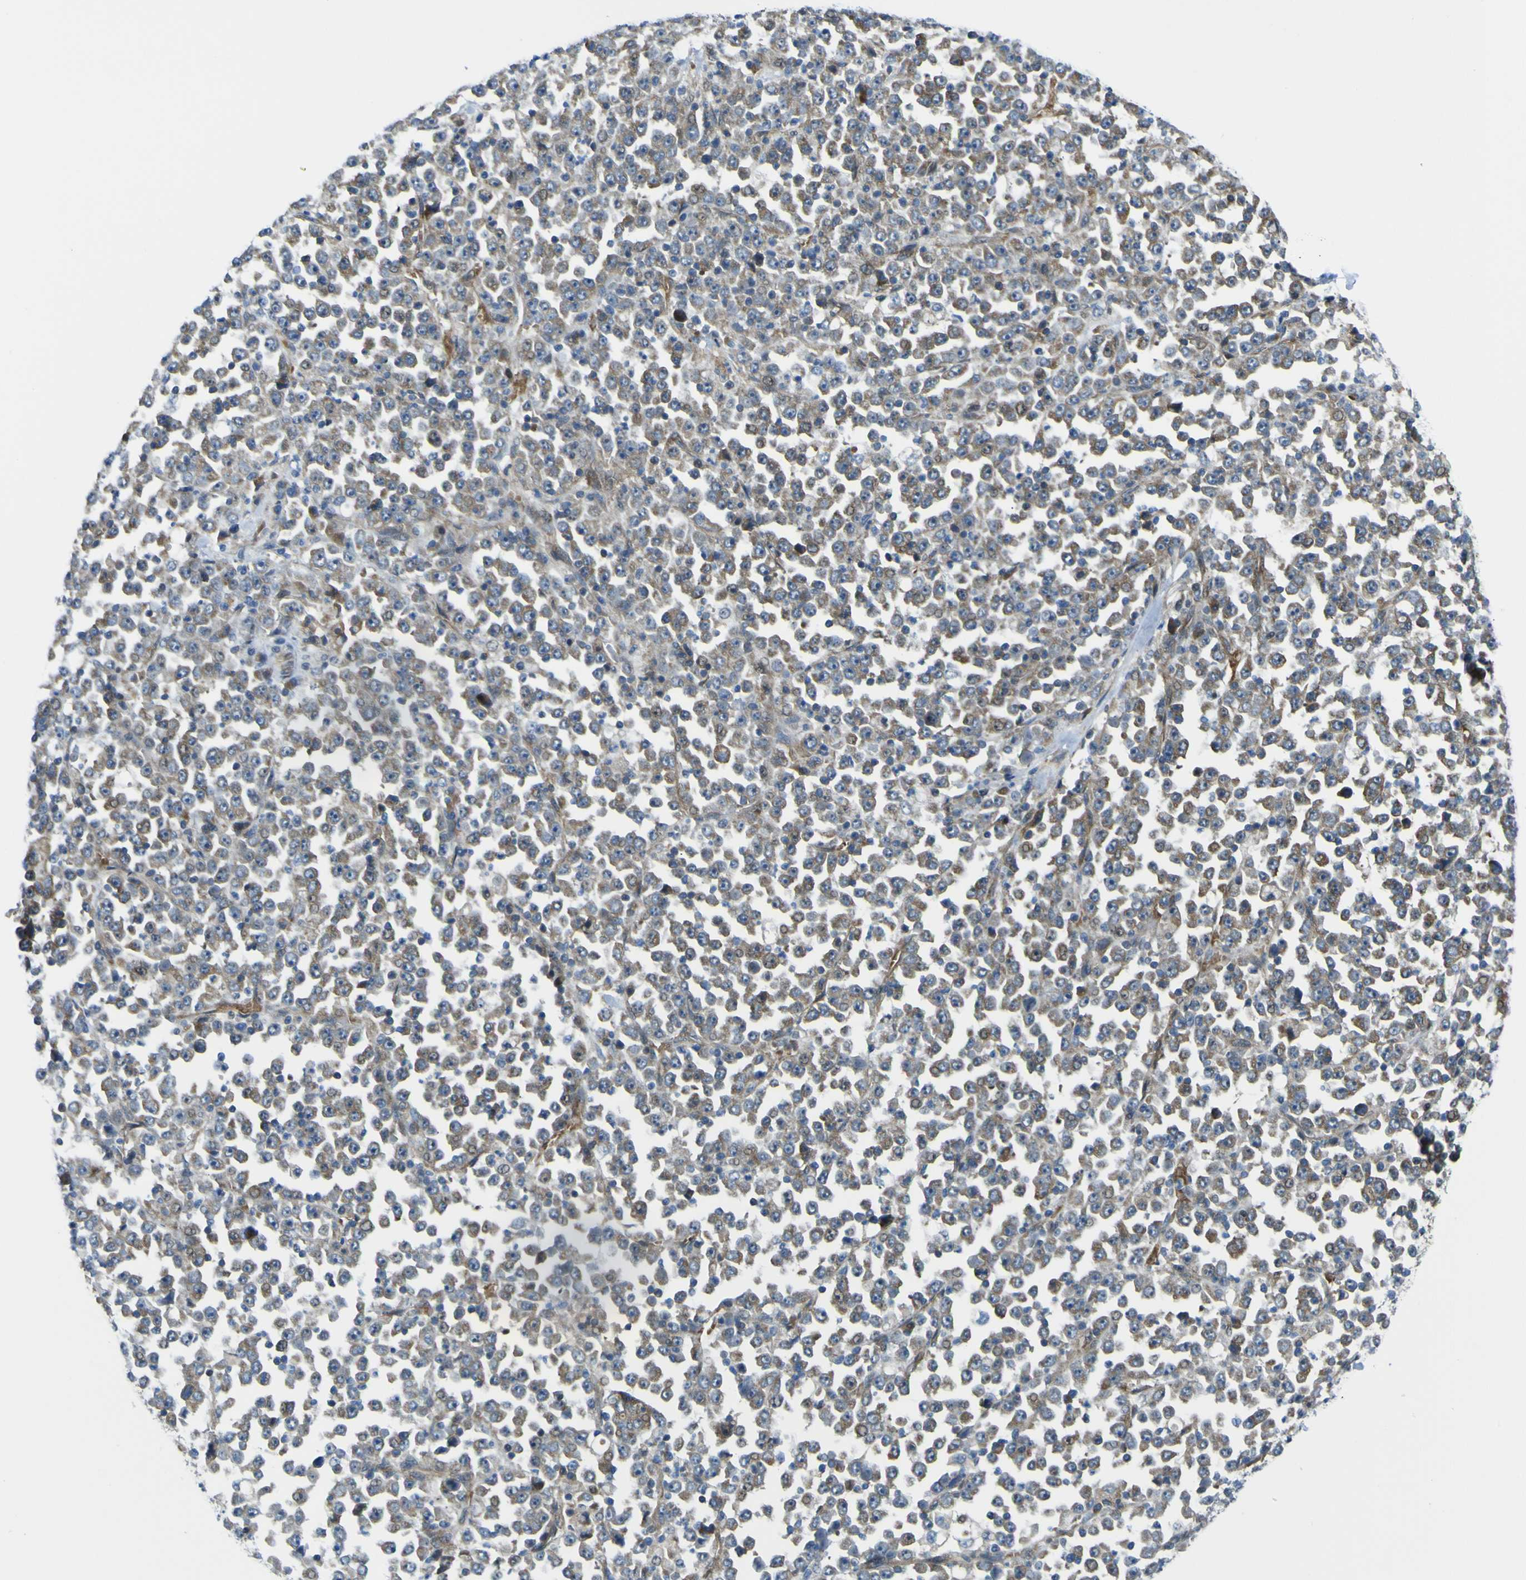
{"staining": {"intensity": "moderate", "quantity": ">75%", "location": "cytoplasmic/membranous"}, "tissue": "stomach cancer", "cell_type": "Tumor cells", "image_type": "cancer", "snomed": [{"axis": "morphology", "description": "Normal tissue, NOS"}, {"axis": "morphology", "description": "Adenocarcinoma, NOS"}, {"axis": "topography", "description": "Stomach, upper"}, {"axis": "topography", "description": "Stomach"}], "caption": "Stomach cancer stained with DAB immunohistochemistry exhibits medium levels of moderate cytoplasmic/membranous expression in about >75% of tumor cells.", "gene": "KDM7A", "patient": {"sex": "male", "age": 59}}